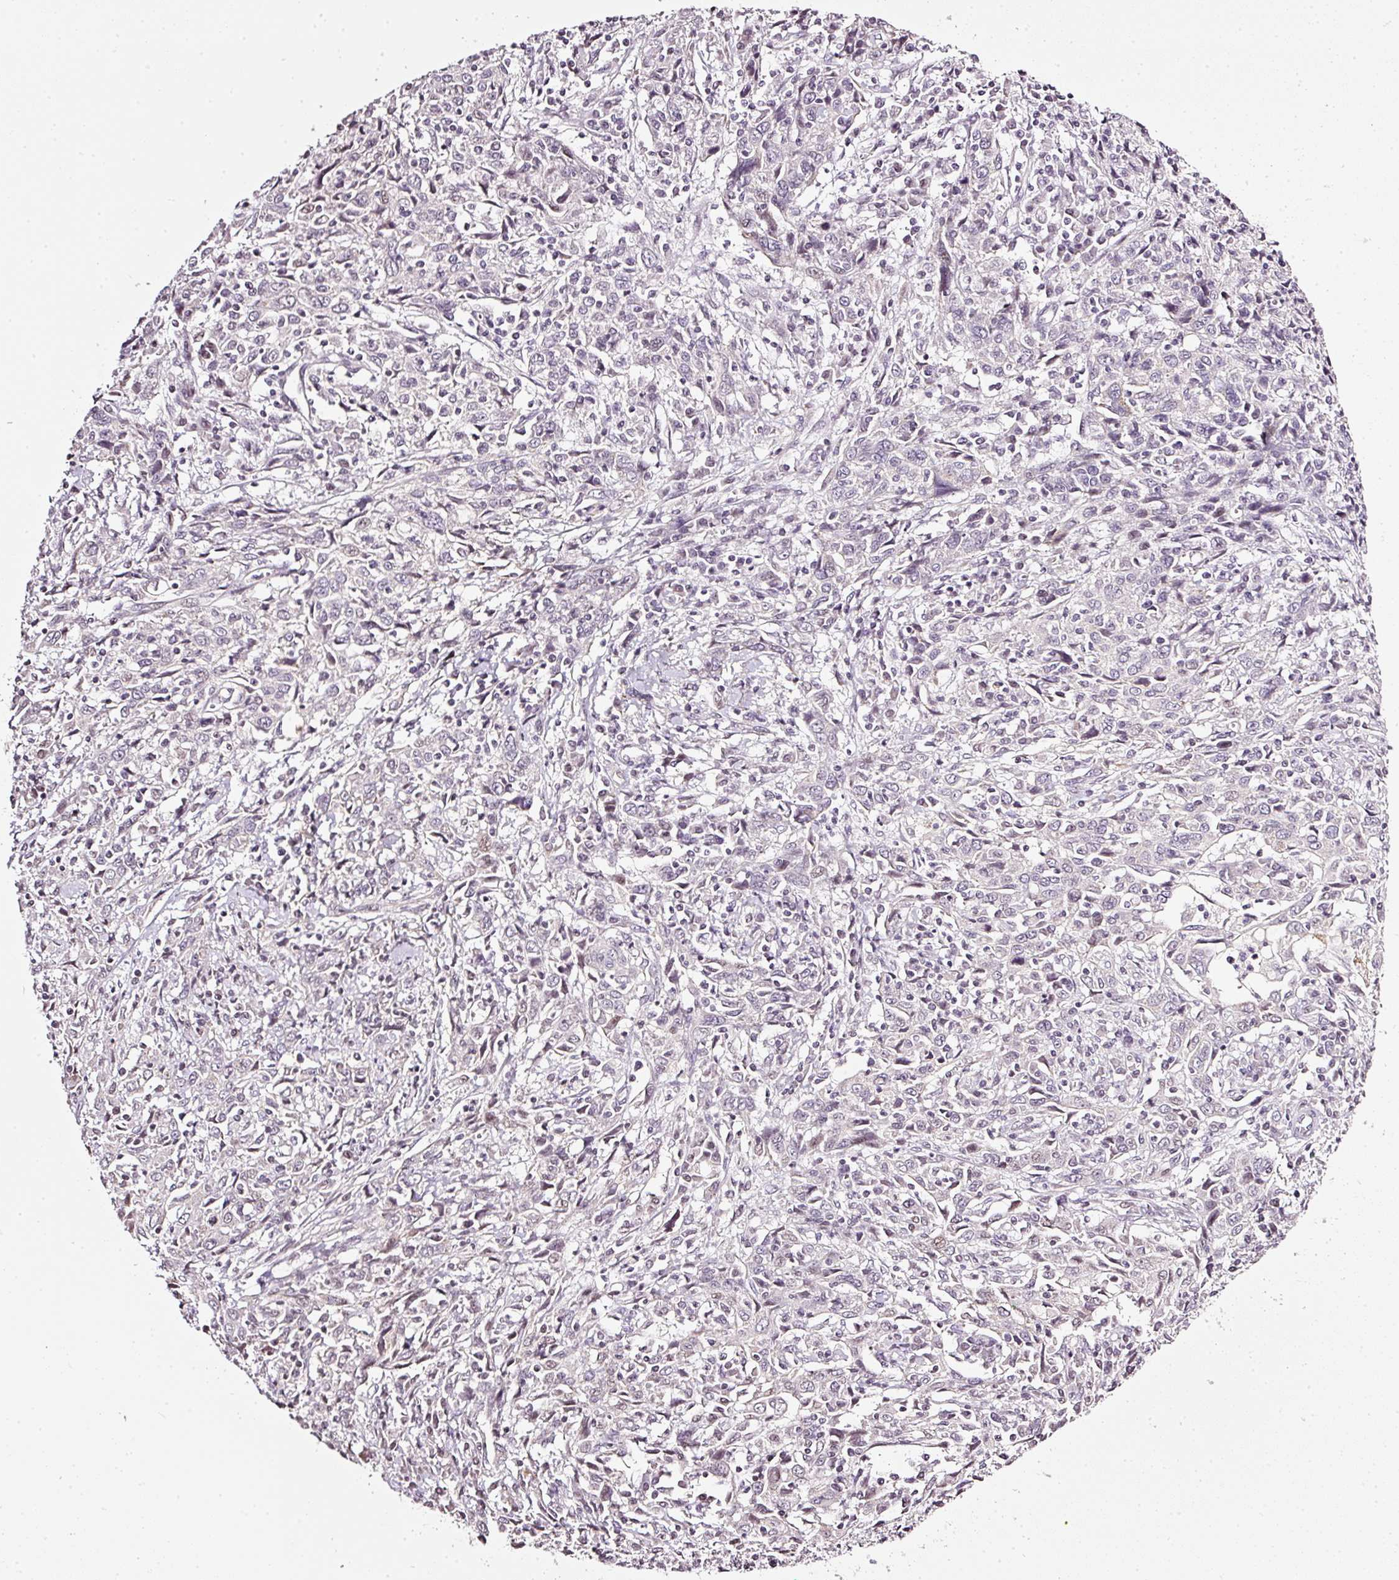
{"staining": {"intensity": "weak", "quantity": "<25%", "location": "nuclear"}, "tissue": "cervical cancer", "cell_type": "Tumor cells", "image_type": "cancer", "snomed": [{"axis": "morphology", "description": "Squamous cell carcinoma, NOS"}, {"axis": "topography", "description": "Cervix"}], "caption": "Tumor cells show no significant positivity in cervical cancer.", "gene": "NRDE2", "patient": {"sex": "female", "age": 46}}